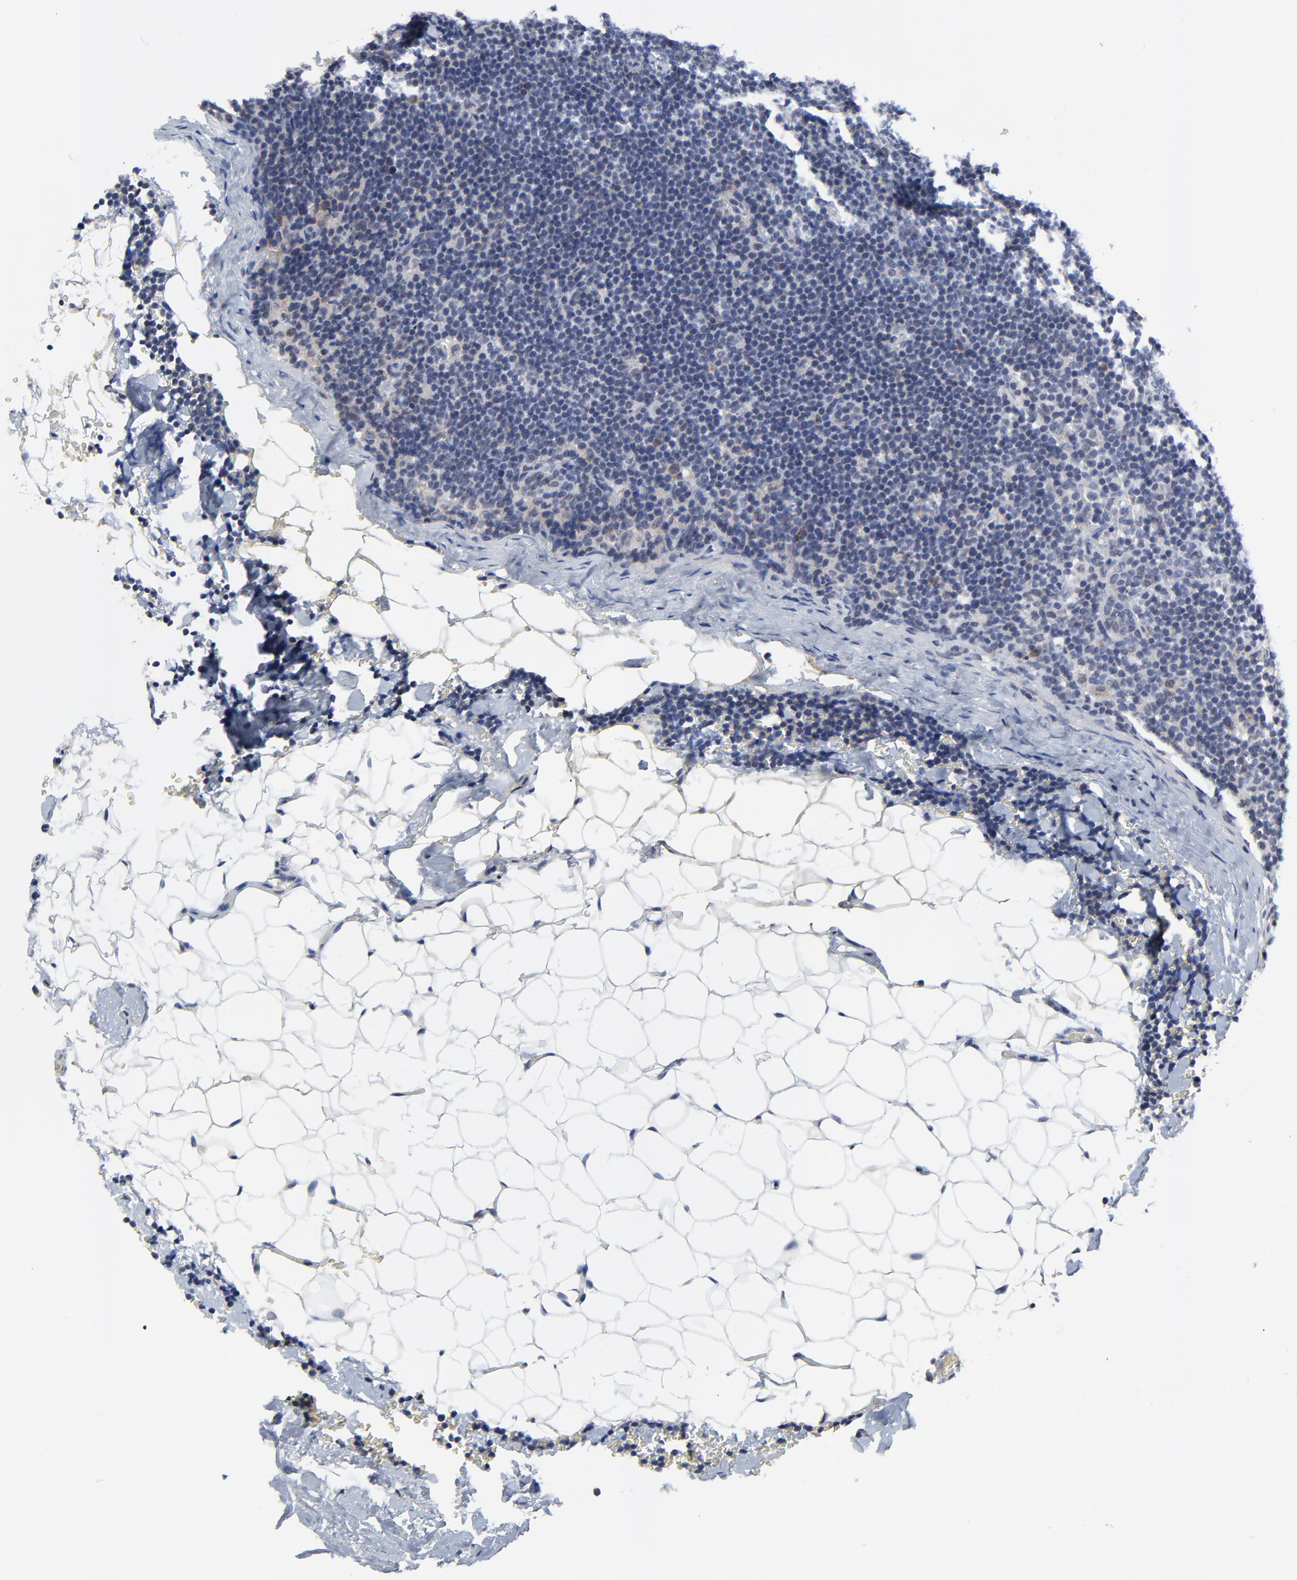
{"staining": {"intensity": "negative", "quantity": "none", "location": "none"}, "tissue": "lymphoma", "cell_type": "Tumor cells", "image_type": "cancer", "snomed": [{"axis": "morphology", "description": "Malignant lymphoma, non-Hodgkin's type, High grade"}, {"axis": "topography", "description": "Lymph node"}], "caption": "Protein analysis of high-grade malignant lymphoma, non-Hodgkin's type shows no significant staining in tumor cells.", "gene": "NLGN3", "patient": {"sex": "female", "age": 58}}